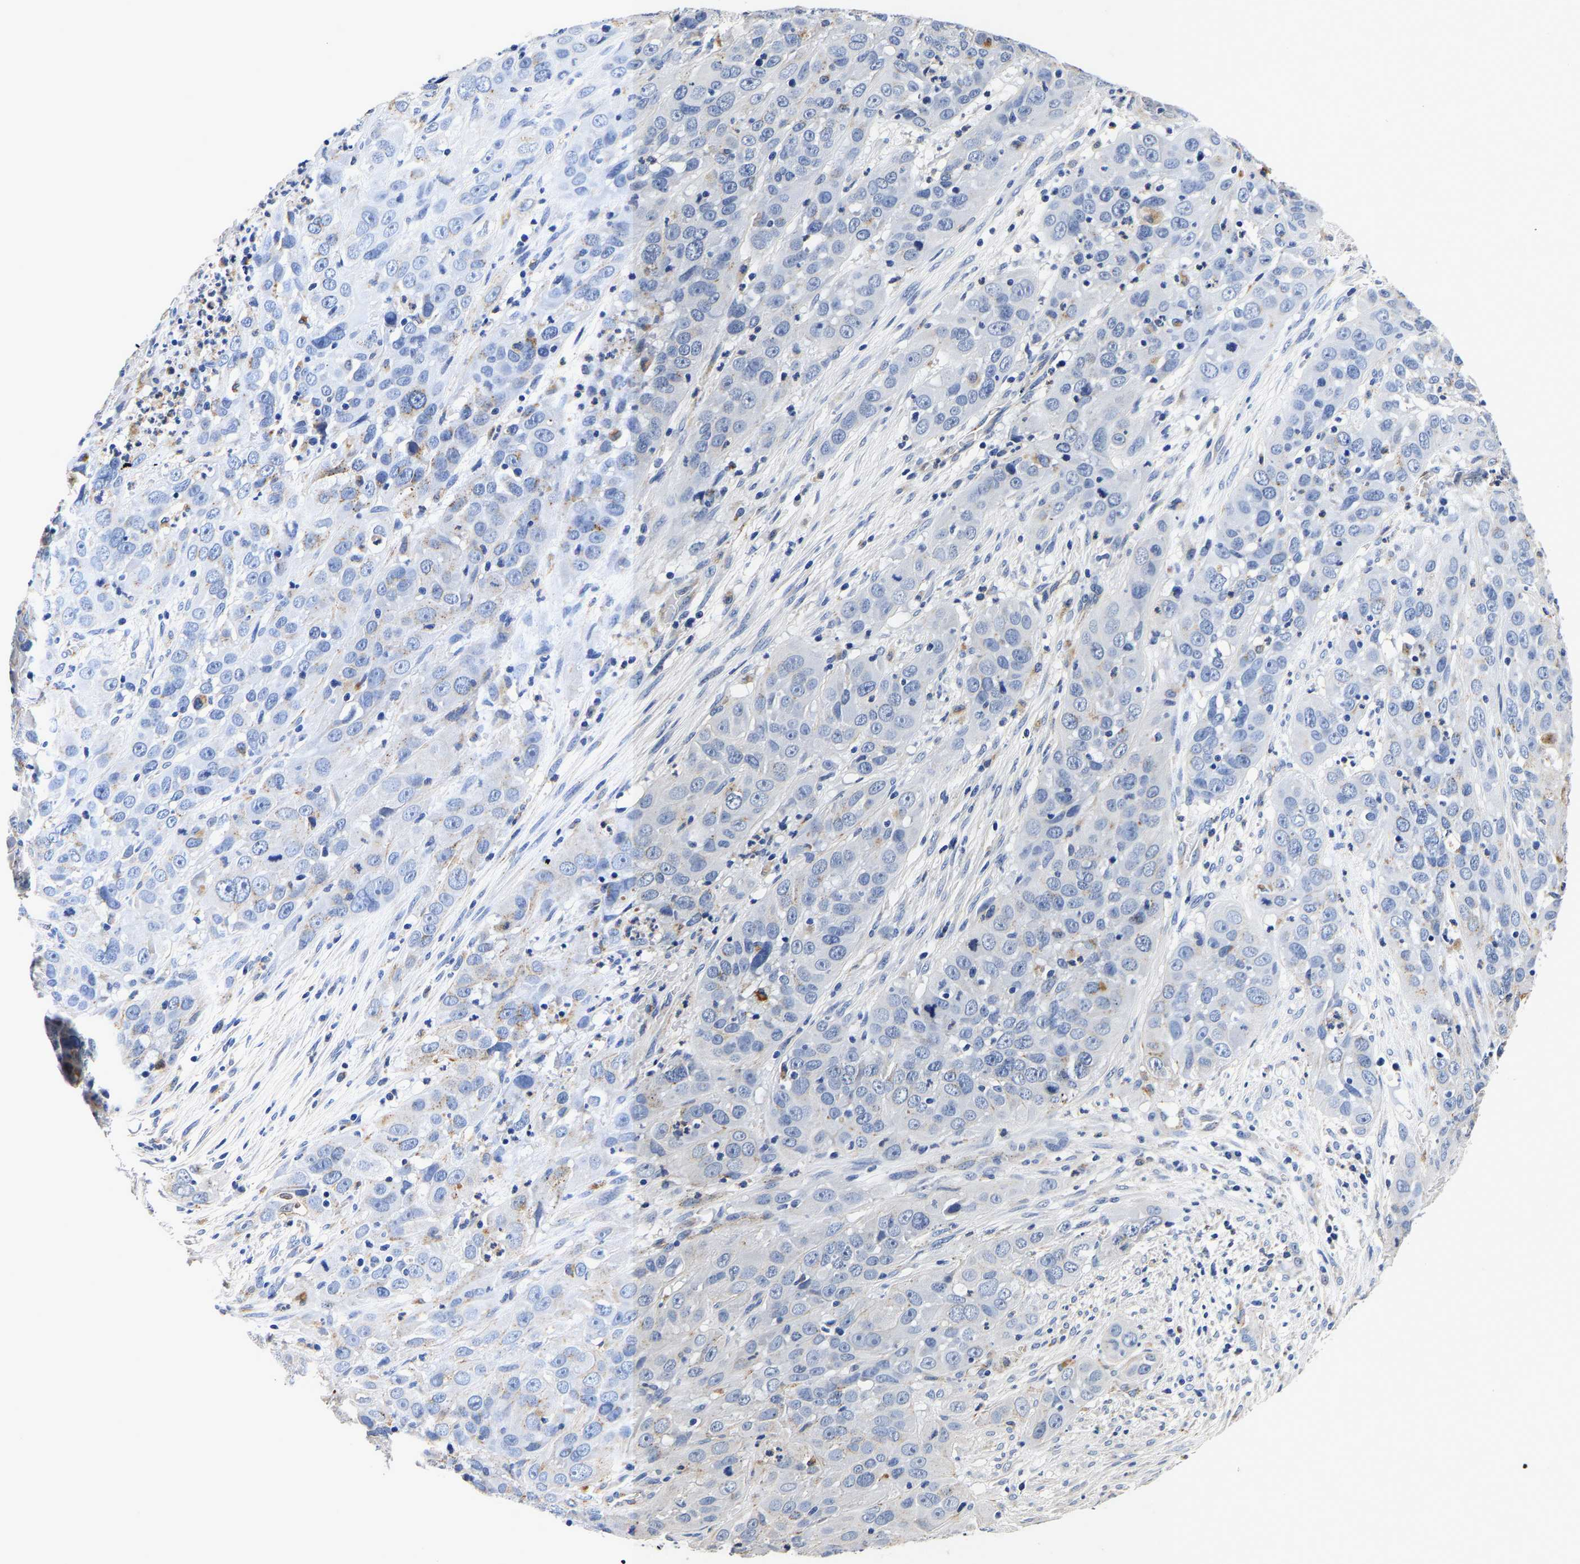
{"staining": {"intensity": "negative", "quantity": "none", "location": "none"}, "tissue": "cervical cancer", "cell_type": "Tumor cells", "image_type": "cancer", "snomed": [{"axis": "morphology", "description": "Squamous cell carcinoma, NOS"}, {"axis": "topography", "description": "Cervix"}], "caption": "The histopathology image exhibits no significant positivity in tumor cells of cervical squamous cell carcinoma. (DAB (3,3'-diaminobenzidine) immunohistochemistry visualized using brightfield microscopy, high magnification).", "gene": "GRN", "patient": {"sex": "female", "age": 32}}